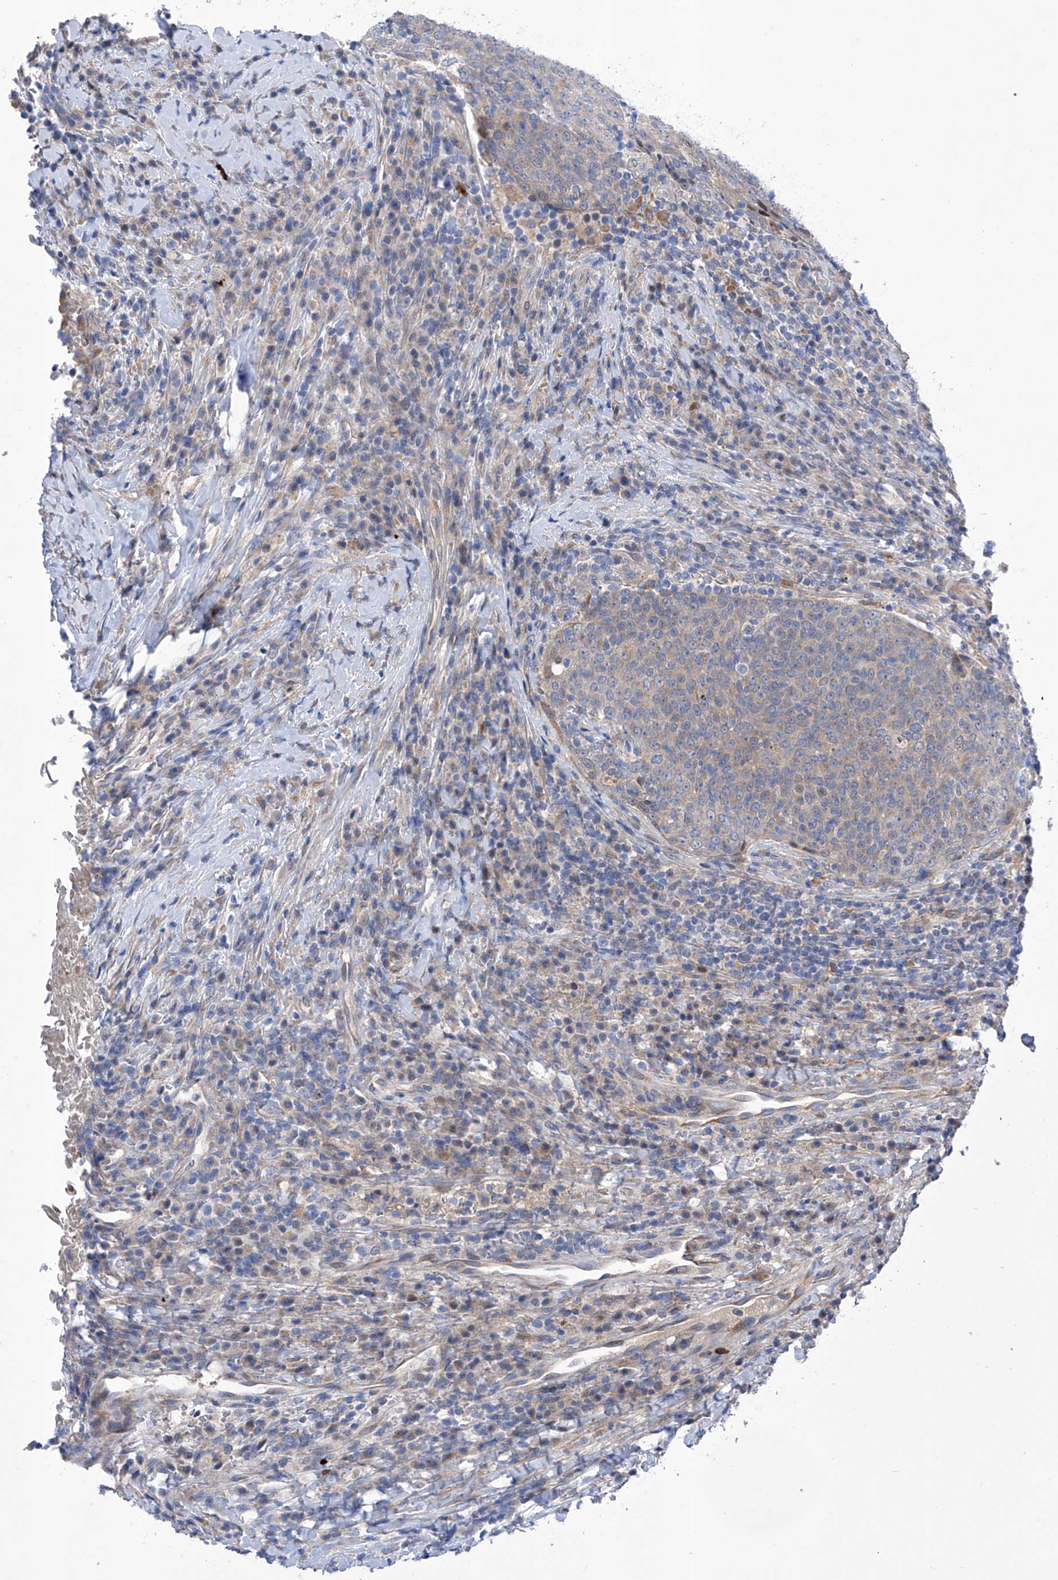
{"staining": {"intensity": "weak", "quantity": "<25%", "location": "cytoplasmic/membranous"}, "tissue": "head and neck cancer", "cell_type": "Tumor cells", "image_type": "cancer", "snomed": [{"axis": "morphology", "description": "Squamous cell carcinoma, NOS"}, {"axis": "morphology", "description": "Squamous cell carcinoma, metastatic, NOS"}, {"axis": "topography", "description": "Lymph node"}, {"axis": "topography", "description": "Head-Neck"}], "caption": "A high-resolution micrograph shows immunohistochemistry (IHC) staining of head and neck metastatic squamous cell carcinoma, which exhibits no significant expression in tumor cells. (Stains: DAB (3,3'-diaminobenzidine) immunohistochemistry (IHC) with hematoxylin counter stain, Microscopy: brightfield microscopy at high magnification).", "gene": "SRBD1", "patient": {"sex": "male", "age": 62}}